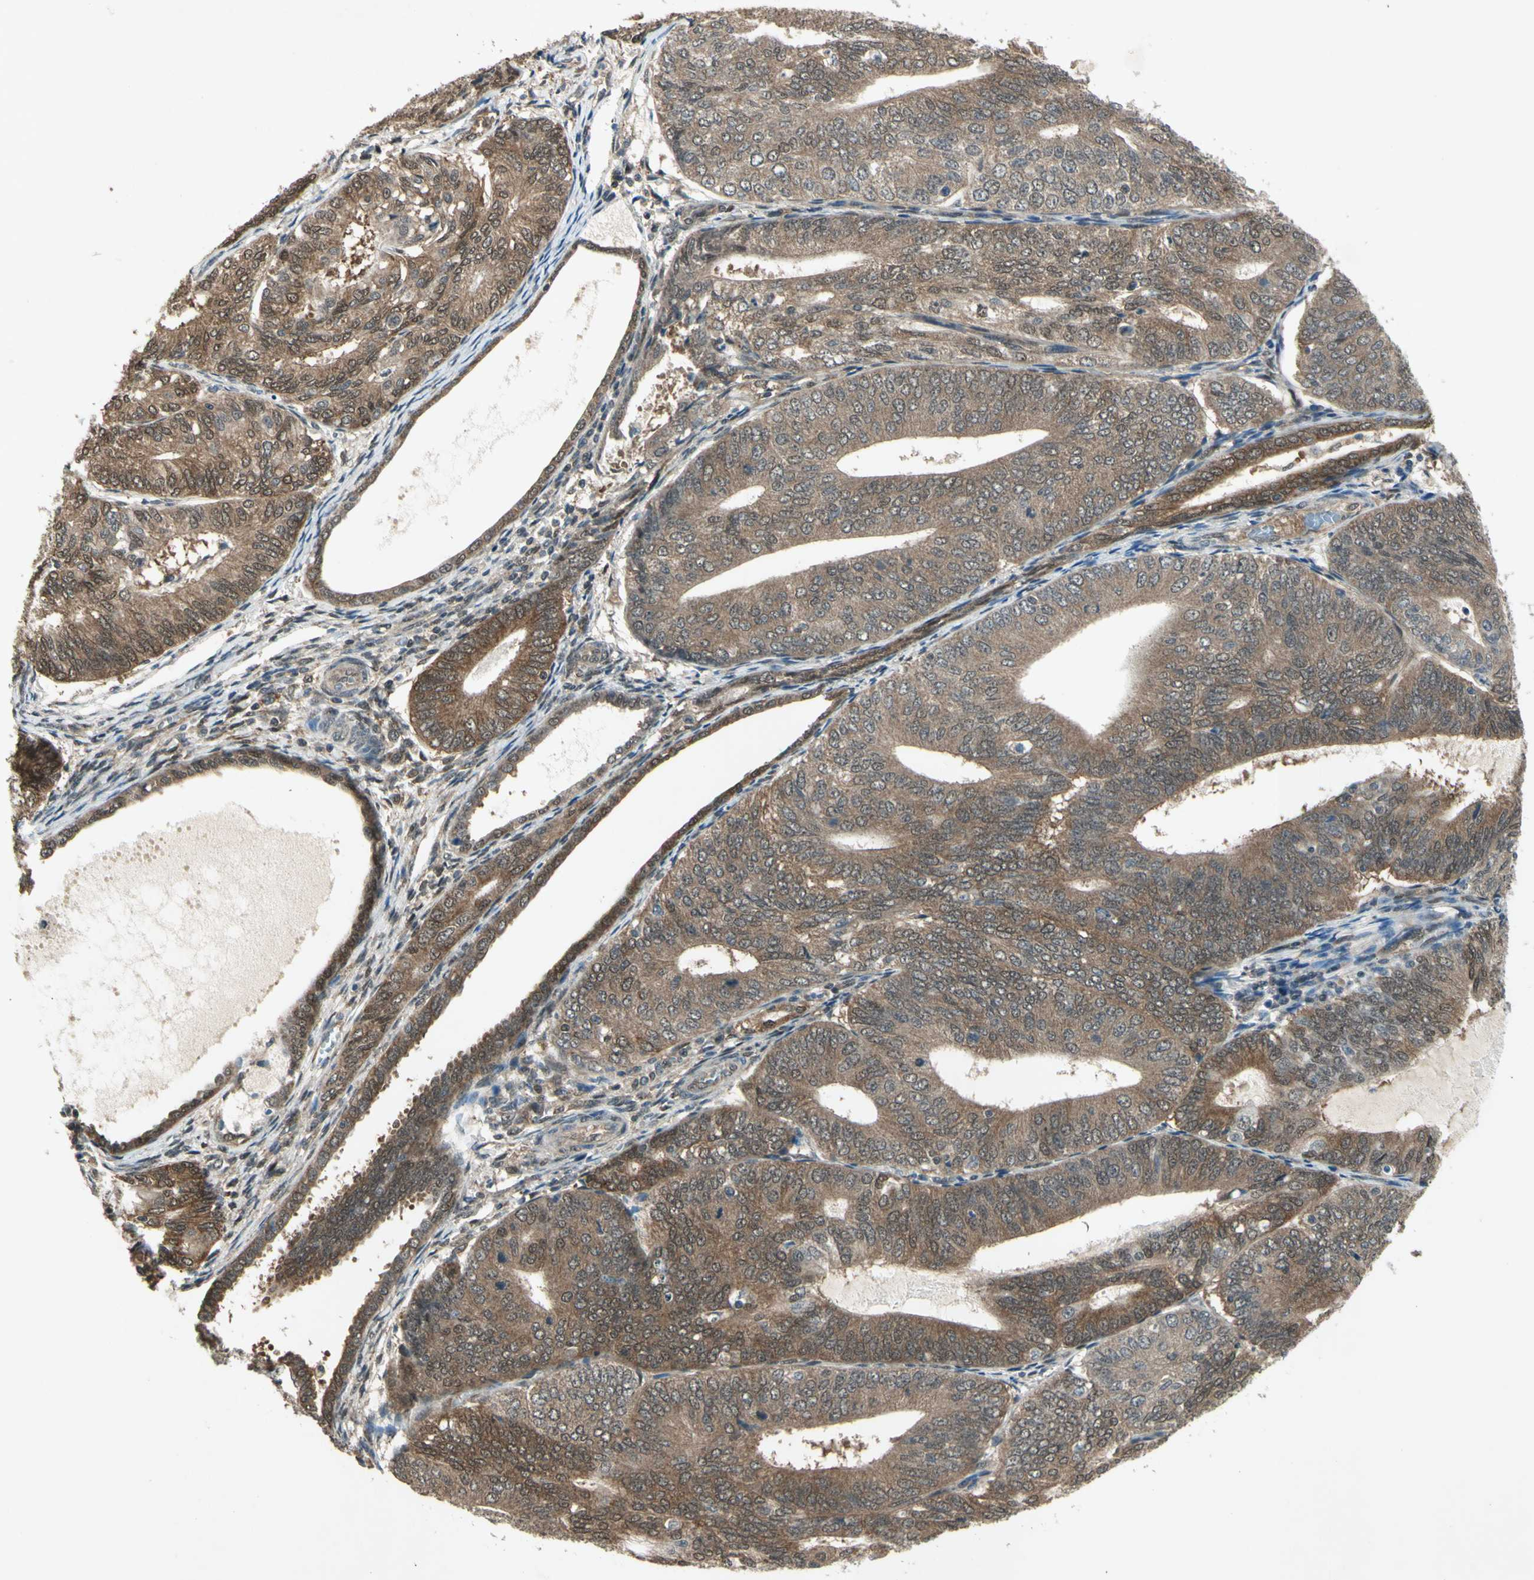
{"staining": {"intensity": "moderate", "quantity": ">75%", "location": "cytoplasmic/membranous"}, "tissue": "endometrial cancer", "cell_type": "Tumor cells", "image_type": "cancer", "snomed": [{"axis": "morphology", "description": "Adenocarcinoma, NOS"}, {"axis": "topography", "description": "Endometrium"}], "caption": "Immunohistochemical staining of human endometrial adenocarcinoma demonstrates medium levels of moderate cytoplasmic/membranous protein staining in approximately >75% of tumor cells.", "gene": "PSMD5", "patient": {"sex": "female", "age": 81}}